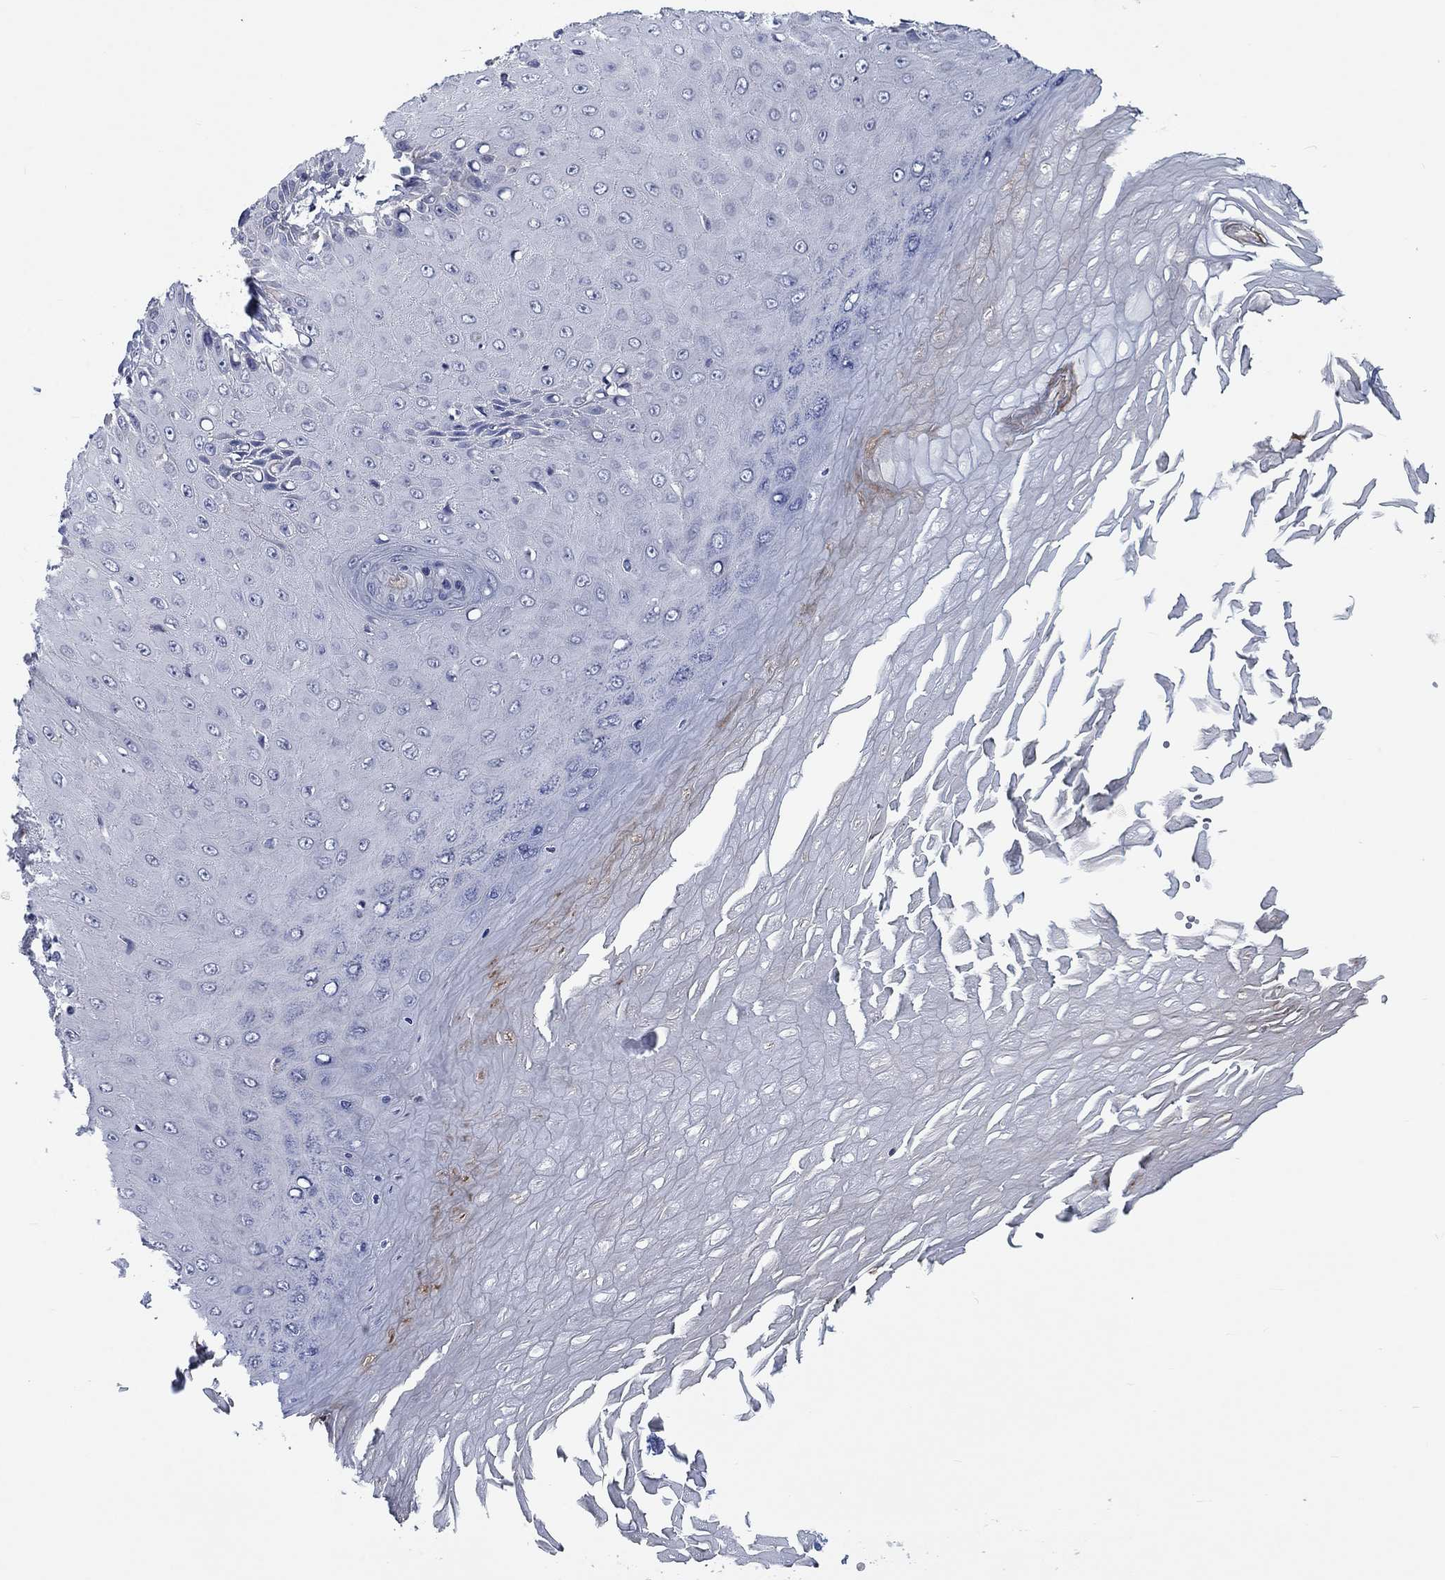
{"staining": {"intensity": "negative", "quantity": "none", "location": "none"}, "tissue": "skin cancer", "cell_type": "Tumor cells", "image_type": "cancer", "snomed": [{"axis": "morphology", "description": "Inflammation, NOS"}, {"axis": "morphology", "description": "Squamous cell carcinoma, NOS"}, {"axis": "topography", "description": "Skin"}], "caption": "DAB (3,3'-diaminobenzidine) immunohistochemical staining of skin cancer exhibits no significant staining in tumor cells.", "gene": "KIF15", "patient": {"sex": "male", "age": 70}}